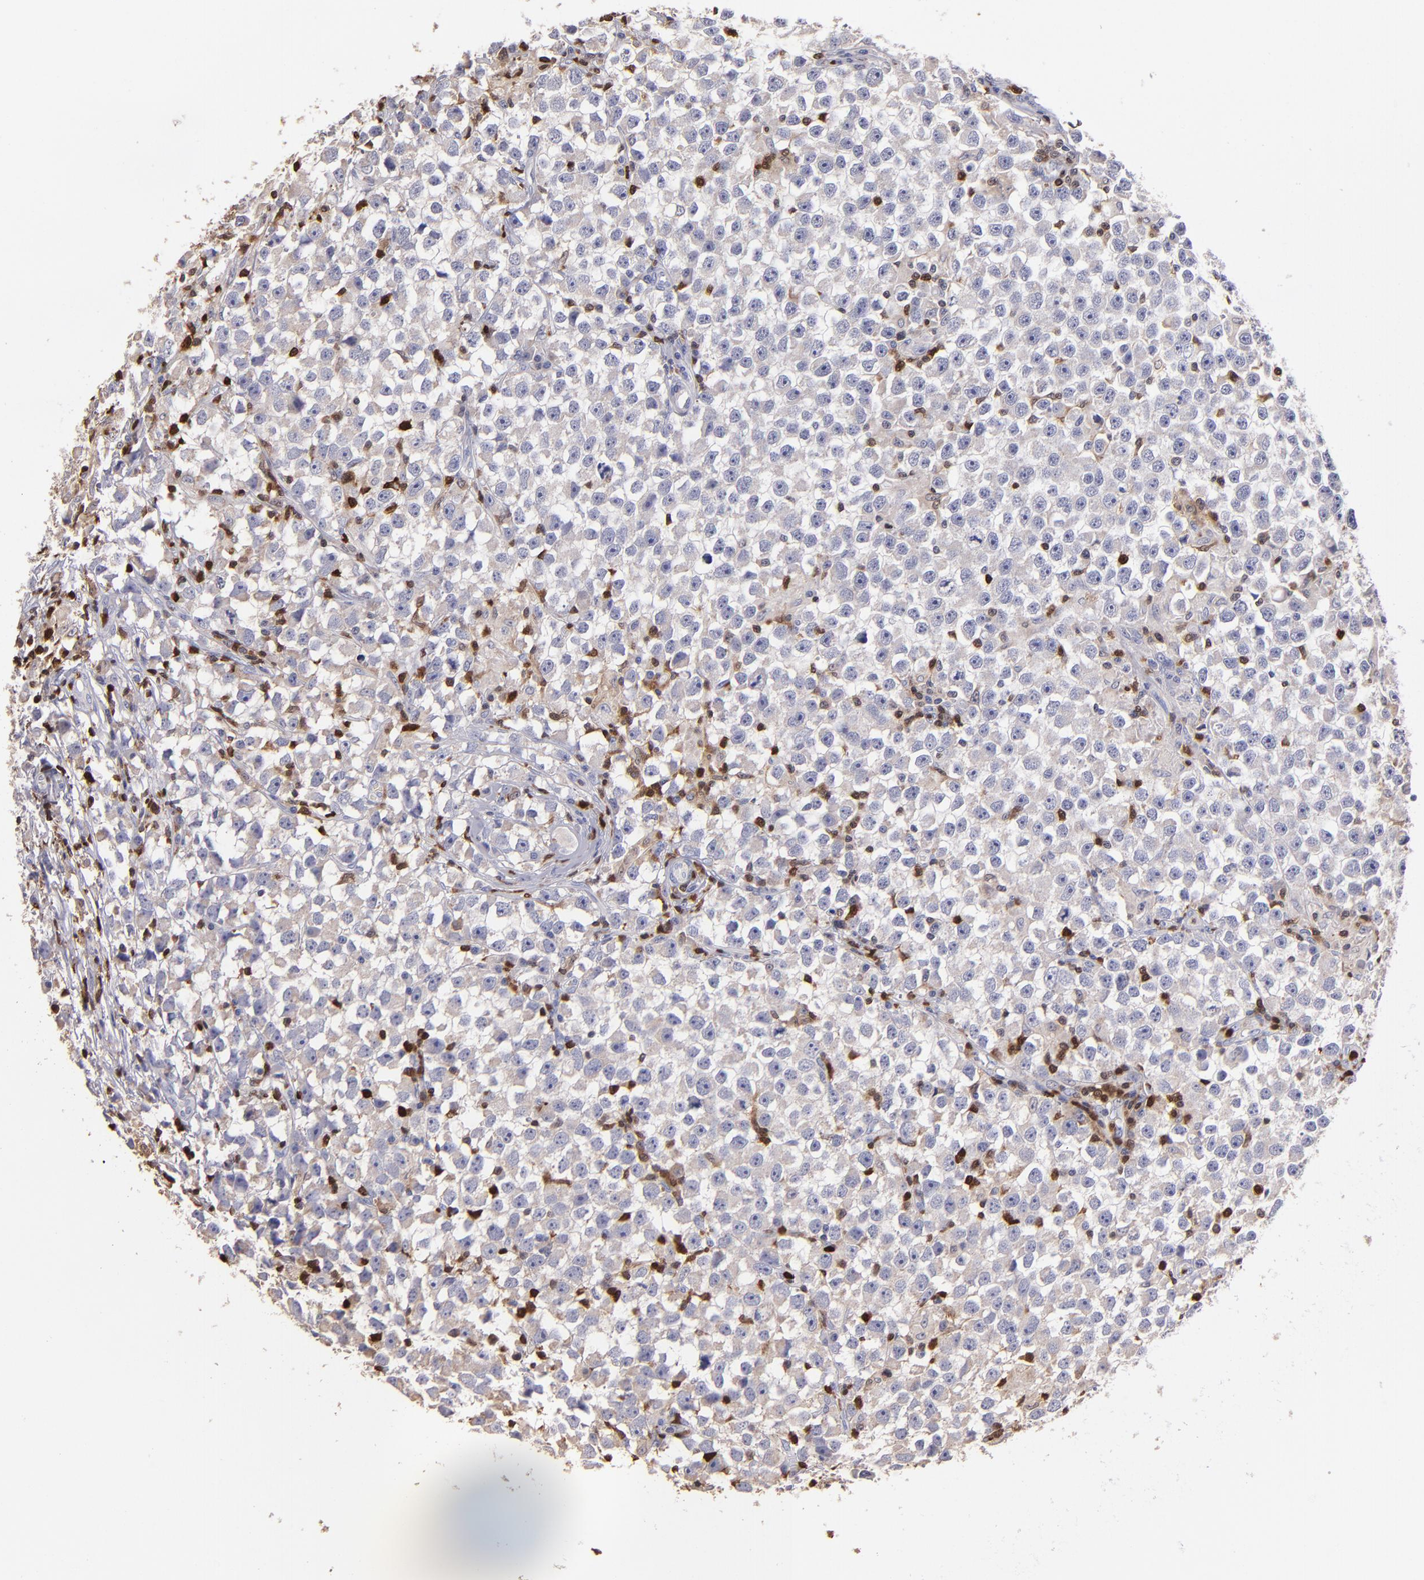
{"staining": {"intensity": "negative", "quantity": "none", "location": "none"}, "tissue": "testis cancer", "cell_type": "Tumor cells", "image_type": "cancer", "snomed": [{"axis": "morphology", "description": "Seminoma, NOS"}, {"axis": "topography", "description": "Testis"}], "caption": "Immunohistochemistry photomicrograph of testis cancer stained for a protein (brown), which demonstrates no expression in tumor cells.", "gene": "S100A4", "patient": {"sex": "male", "age": 33}}